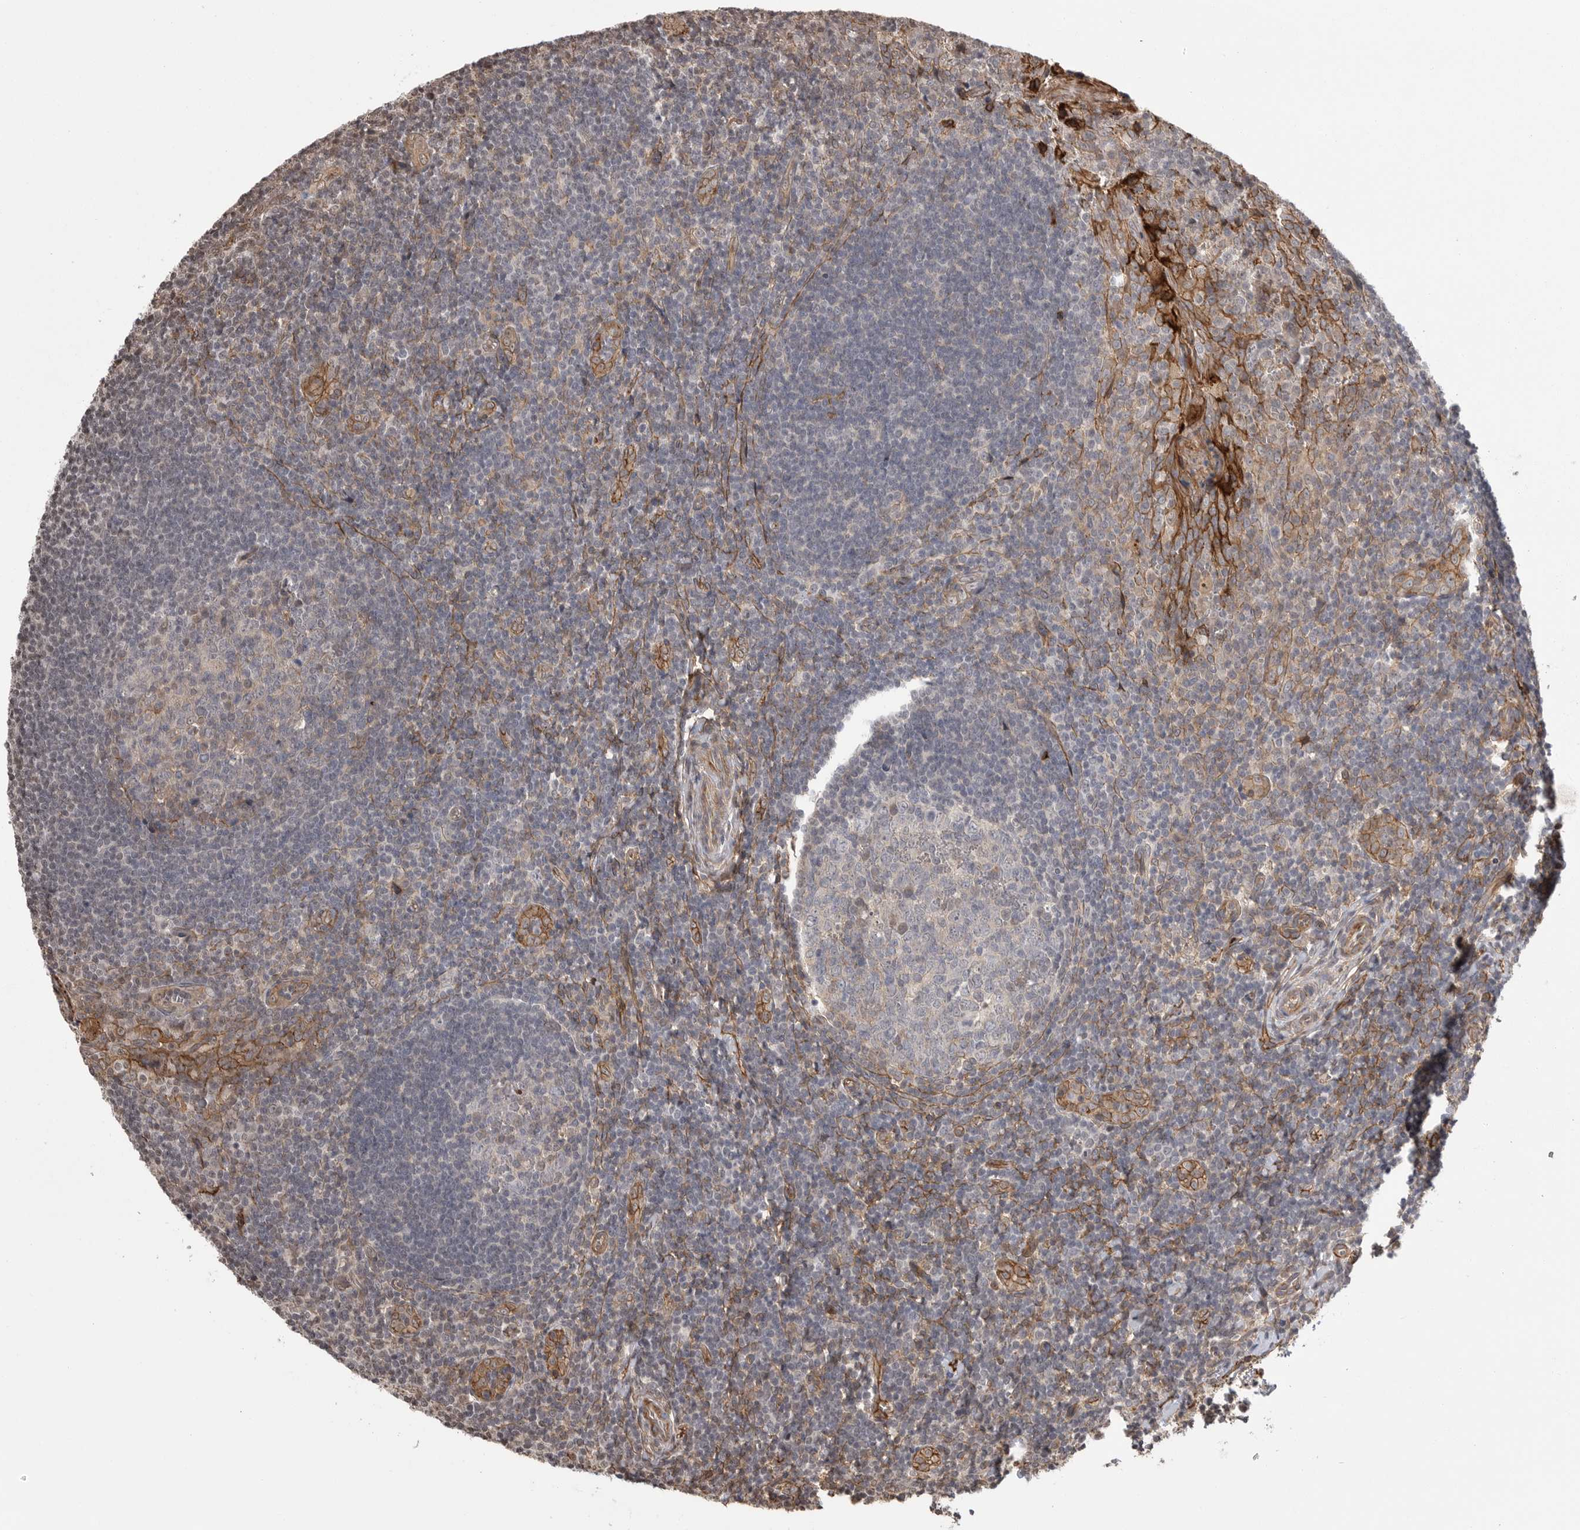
{"staining": {"intensity": "negative", "quantity": "none", "location": "none"}, "tissue": "tonsil", "cell_type": "Germinal center cells", "image_type": "normal", "snomed": [{"axis": "morphology", "description": "Normal tissue, NOS"}, {"axis": "topography", "description": "Tonsil"}], "caption": "High magnification brightfield microscopy of benign tonsil stained with DAB (brown) and counterstained with hematoxylin (blue): germinal center cells show no significant positivity. (DAB immunohistochemistry (IHC), high magnification).", "gene": "NECTIN1", "patient": {"sex": "male", "age": 27}}